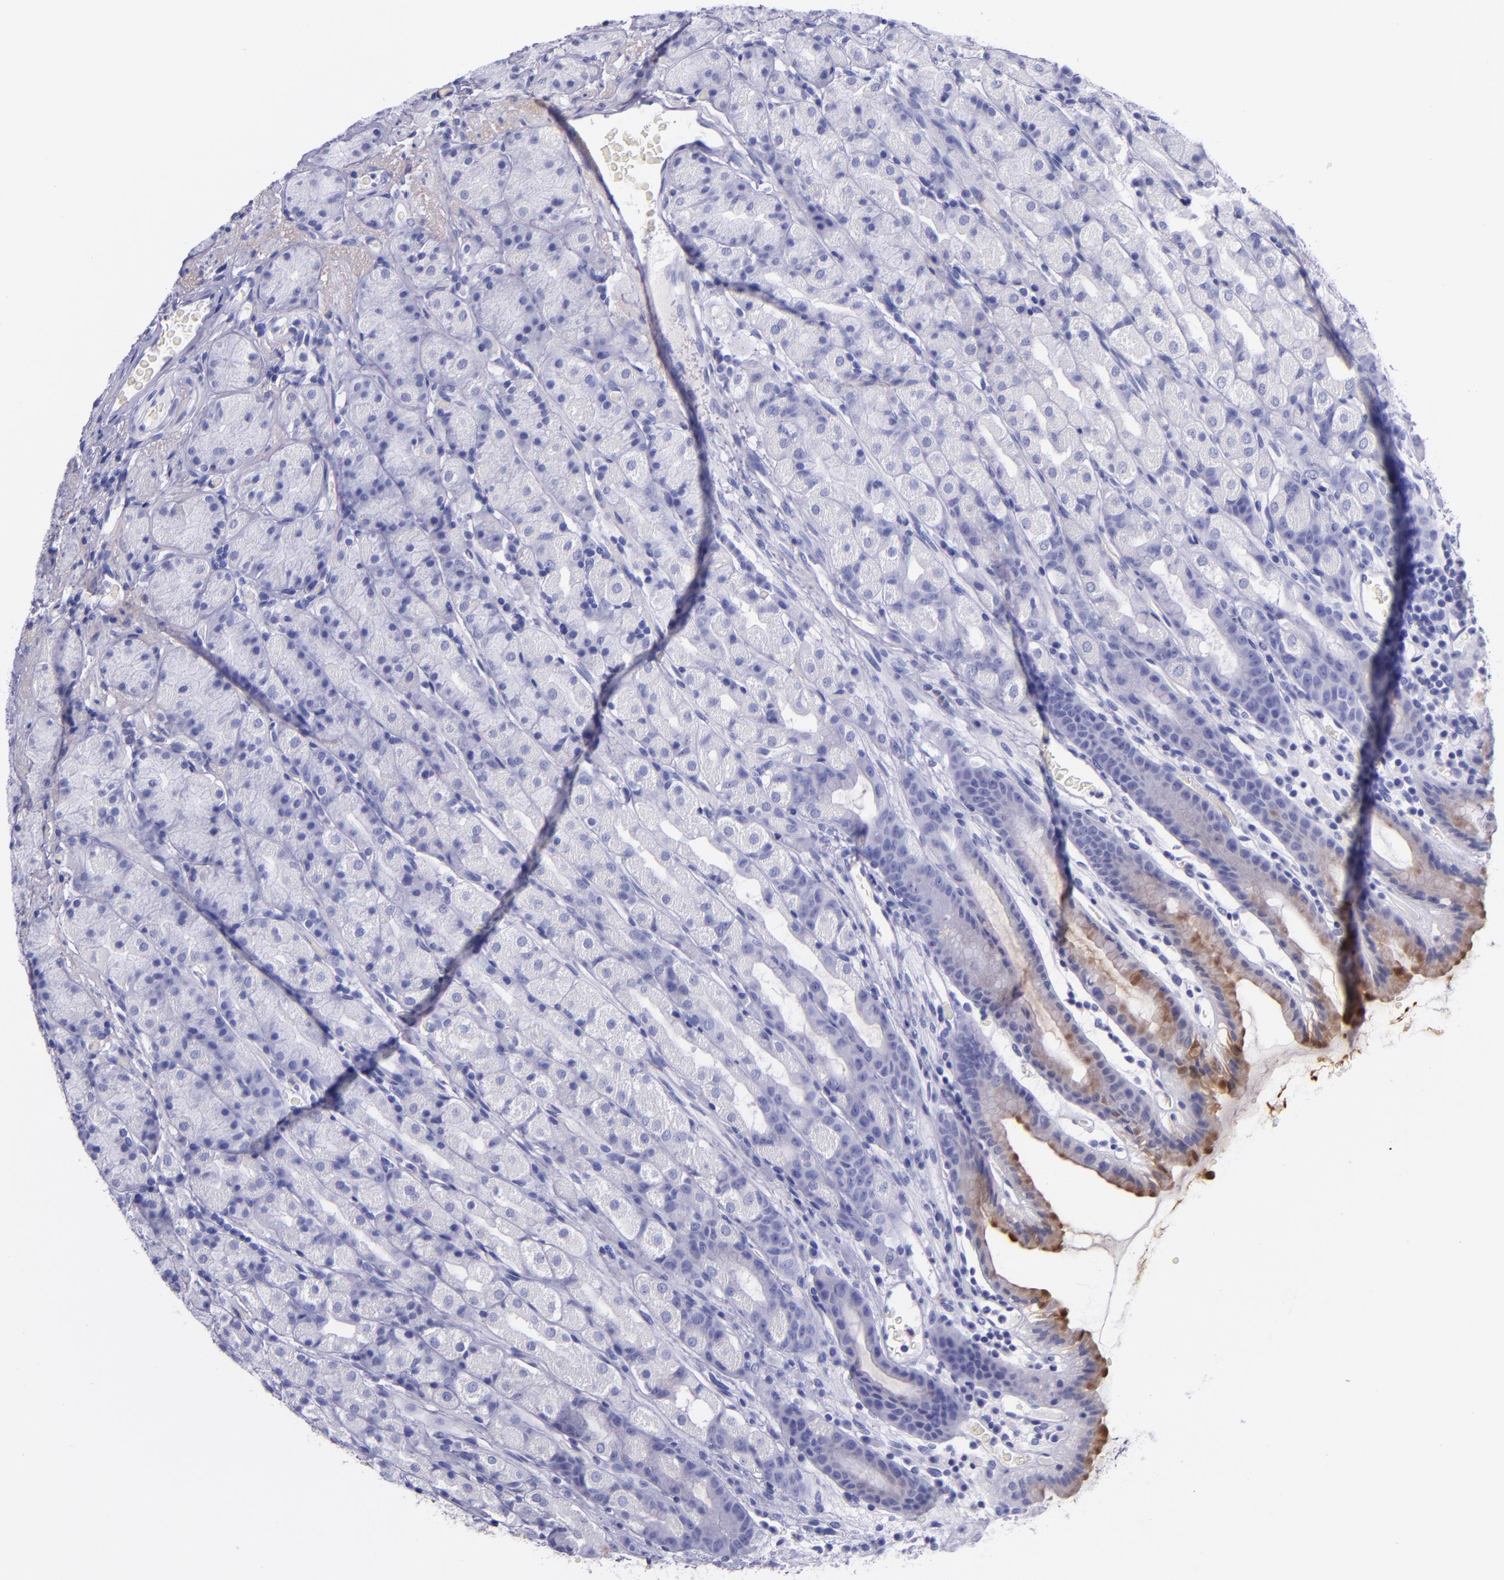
{"staining": {"intensity": "weak", "quantity": "<25%", "location": "cytoplasmic/membranous"}, "tissue": "stomach", "cell_type": "Glandular cells", "image_type": "normal", "snomed": [{"axis": "morphology", "description": "Normal tissue, NOS"}, {"axis": "topography", "description": "Stomach, upper"}], "caption": "The immunohistochemistry photomicrograph has no significant expression in glandular cells of stomach.", "gene": "SLPI", "patient": {"sex": "male", "age": 68}}